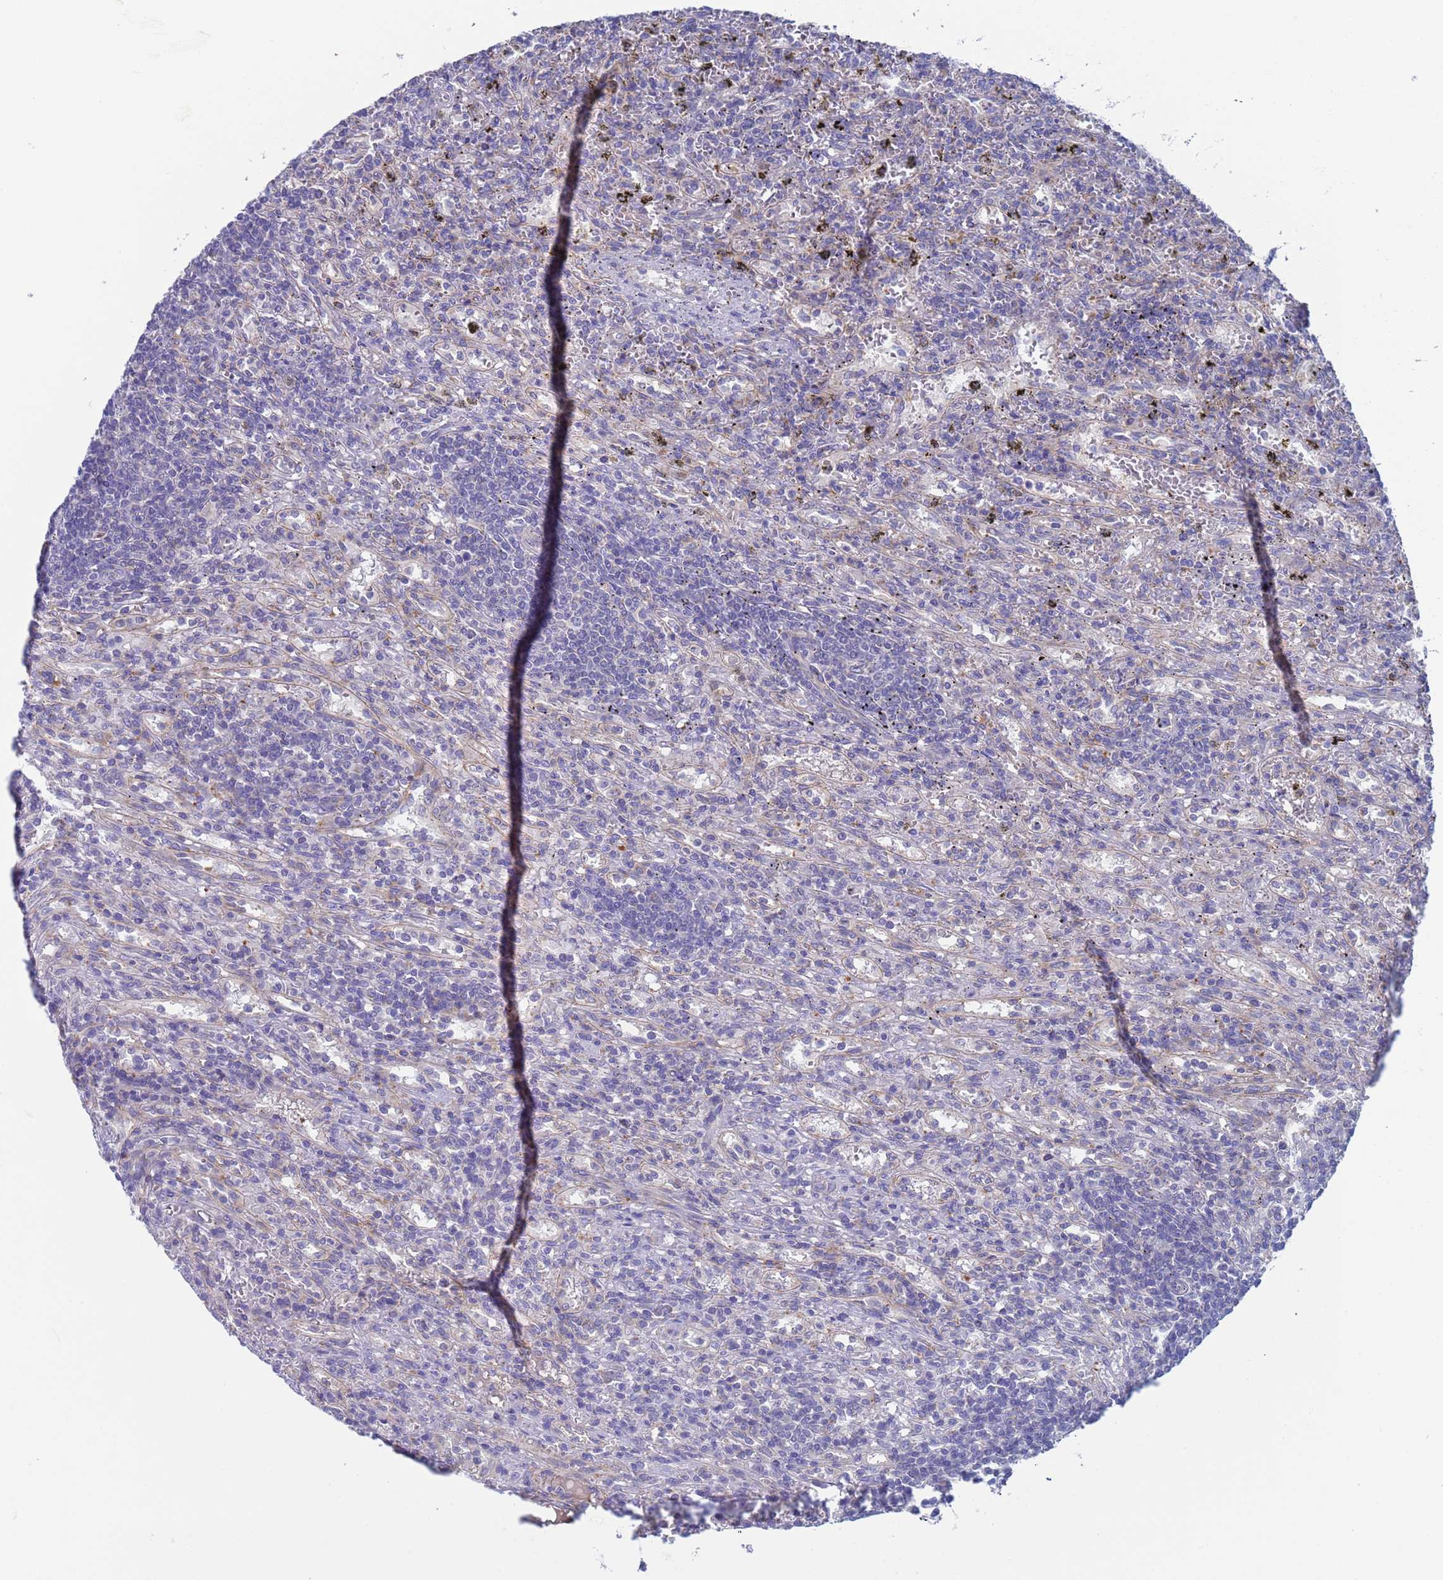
{"staining": {"intensity": "negative", "quantity": "none", "location": "none"}, "tissue": "lymphoma", "cell_type": "Tumor cells", "image_type": "cancer", "snomed": [{"axis": "morphology", "description": "Malignant lymphoma, non-Hodgkin's type, Low grade"}, {"axis": "topography", "description": "Spleen"}], "caption": "An image of human lymphoma is negative for staining in tumor cells.", "gene": "PET117", "patient": {"sex": "male", "age": 76}}